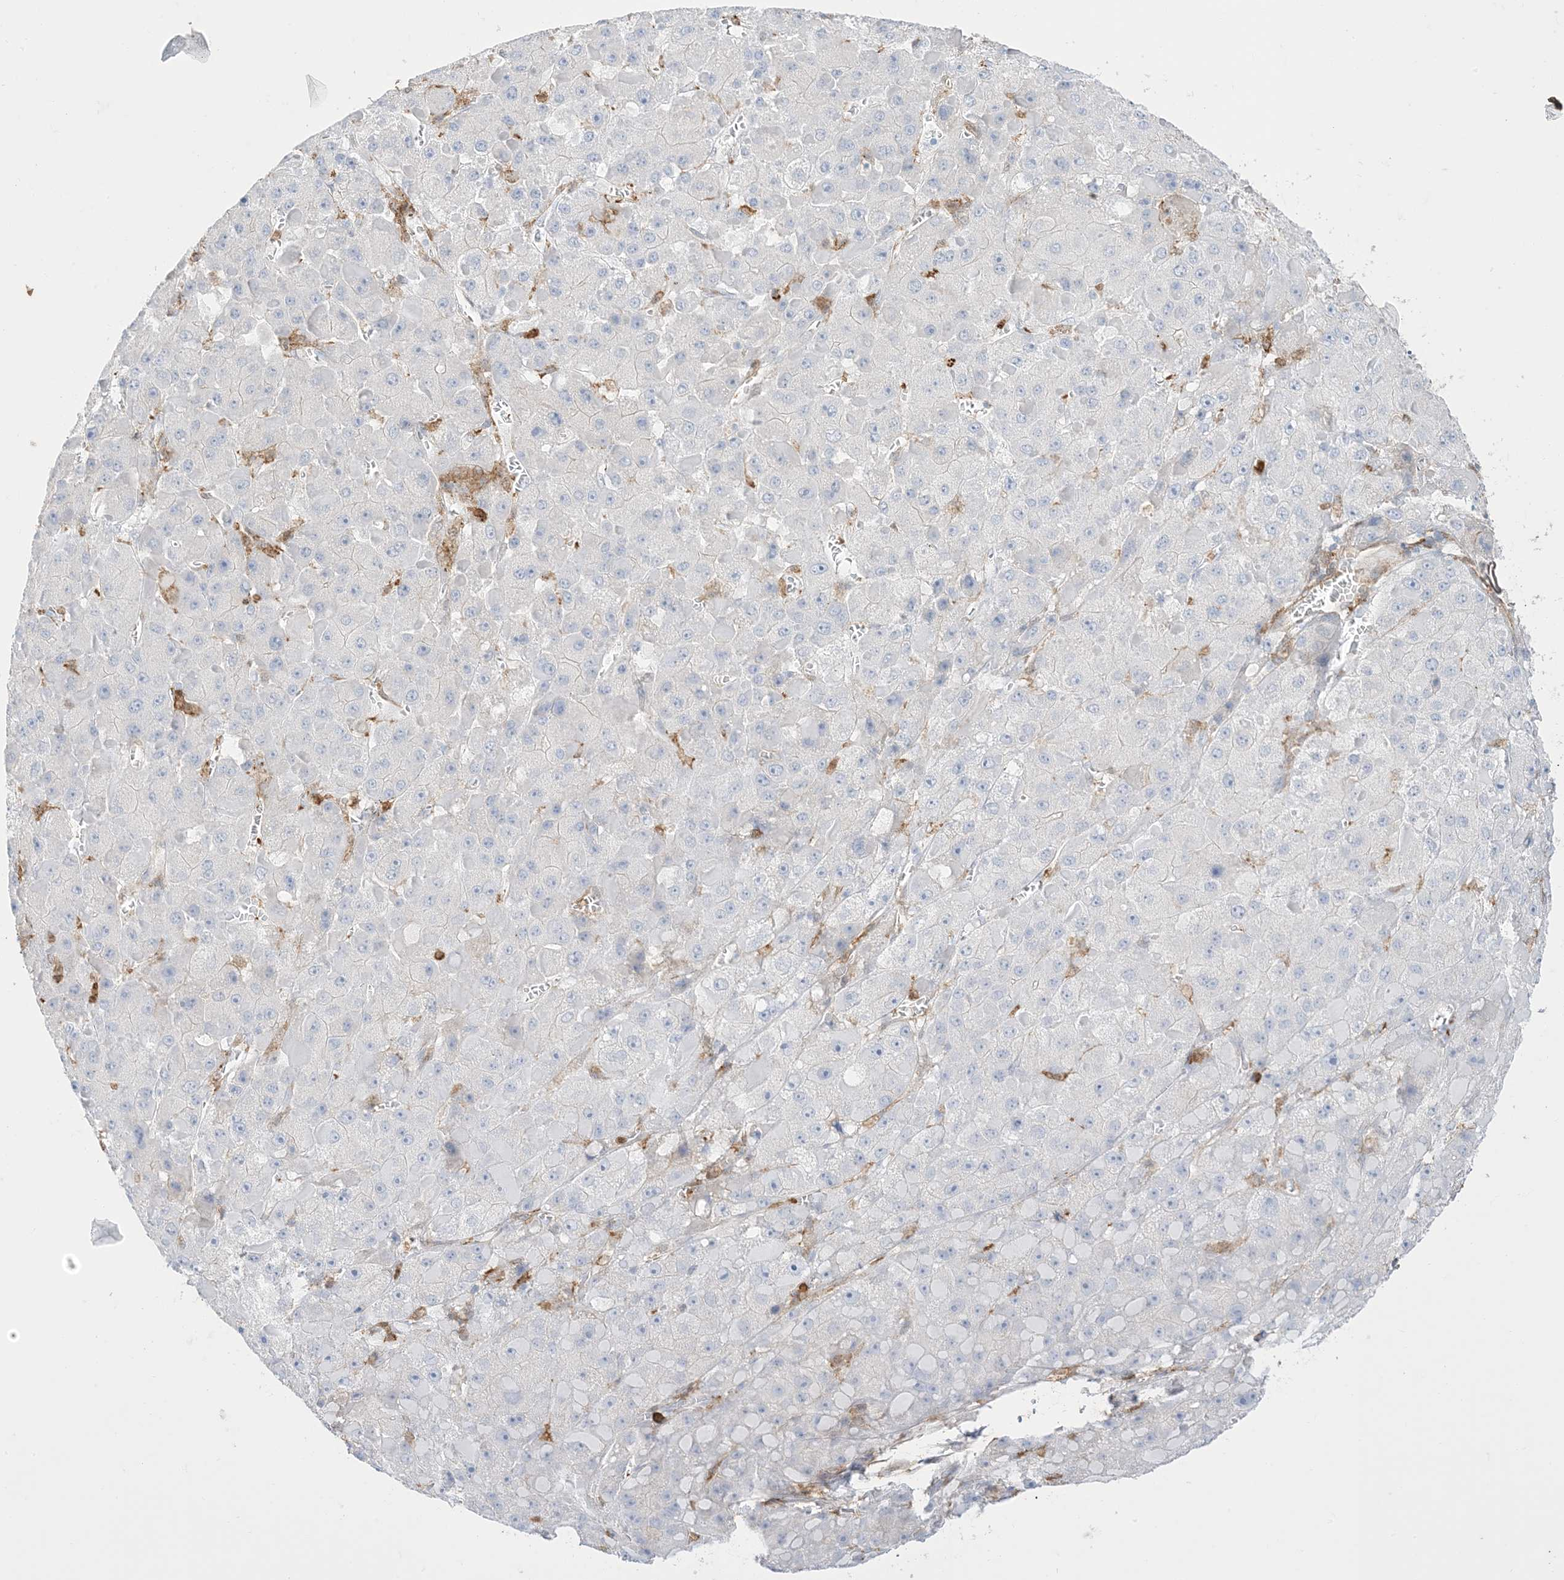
{"staining": {"intensity": "negative", "quantity": "none", "location": "none"}, "tissue": "liver cancer", "cell_type": "Tumor cells", "image_type": "cancer", "snomed": [{"axis": "morphology", "description": "Carcinoma, Hepatocellular, NOS"}, {"axis": "topography", "description": "Liver"}], "caption": "Liver cancer was stained to show a protein in brown. There is no significant expression in tumor cells. (DAB (3,3'-diaminobenzidine) IHC, high magnification).", "gene": "GSN", "patient": {"sex": "female", "age": 73}}